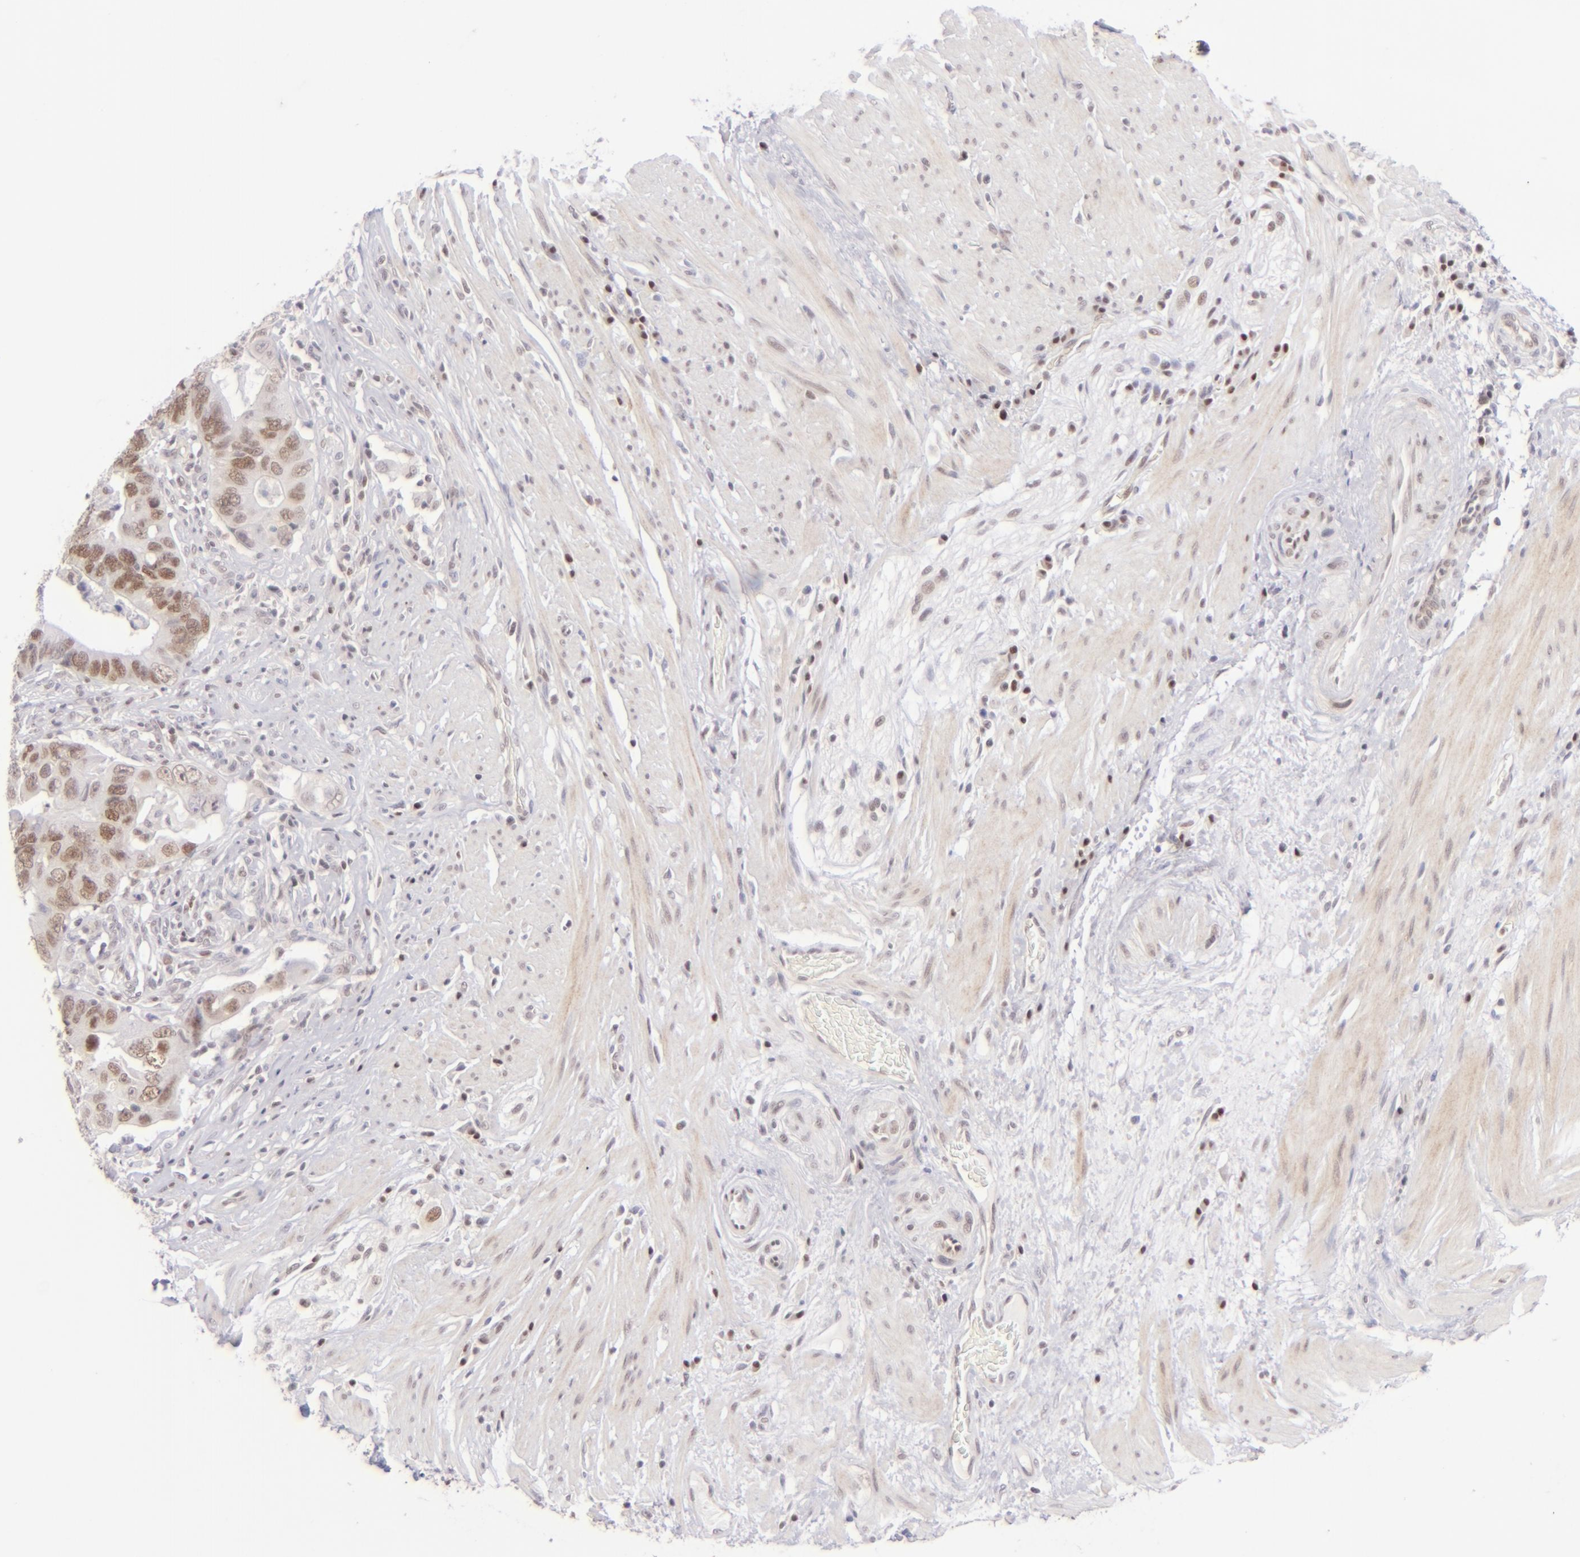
{"staining": {"intensity": "moderate", "quantity": "25%-75%", "location": "nuclear"}, "tissue": "colorectal cancer", "cell_type": "Tumor cells", "image_type": "cancer", "snomed": [{"axis": "morphology", "description": "Adenocarcinoma, NOS"}, {"axis": "topography", "description": "Rectum"}], "caption": "This photomicrograph demonstrates colorectal cancer (adenocarcinoma) stained with immunohistochemistry (IHC) to label a protein in brown. The nuclear of tumor cells show moderate positivity for the protein. Nuclei are counter-stained blue.", "gene": "POU2F1", "patient": {"sex": "male", "age": 53}}